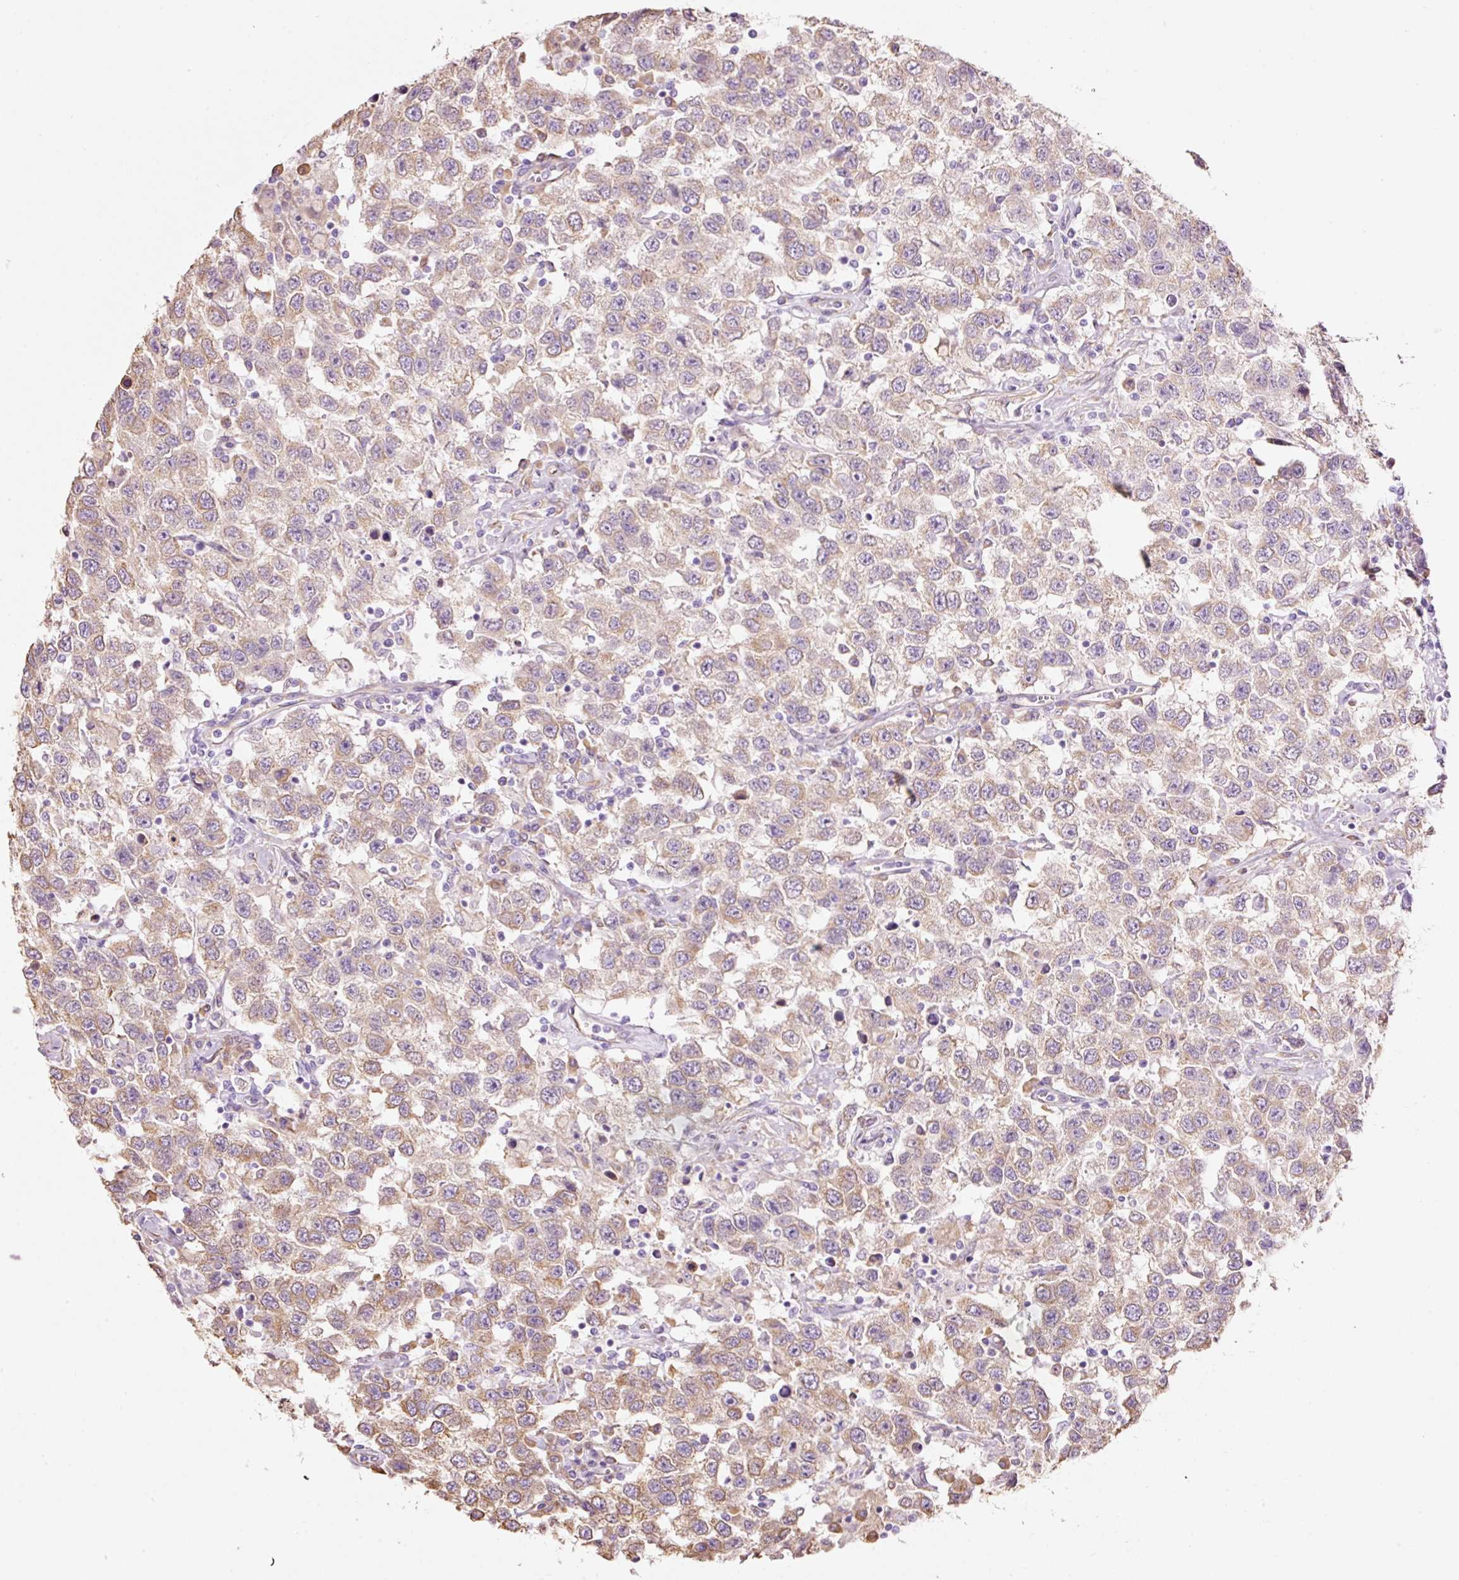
{"staining": {"intensity": "moderate", "quantity": "25%-75%", "location": "cytoplasmic/membranous"}, "tissue": "testis cancer", "cell_type": "Tumor cells", "image_type": "cancer", "snomed": [{"axis": "morphology", "description": "Seminoma, NOS"}, {"axis": "topography", "description": "Testis"}], "caption": "Testis cancer stained with a brown dye exhibits moderate cytoplasmic/membranous positive staining in about 25%-75% of tumor cells.", "gene": "GCG", "patient": {"sex": "male", "age": 41}}